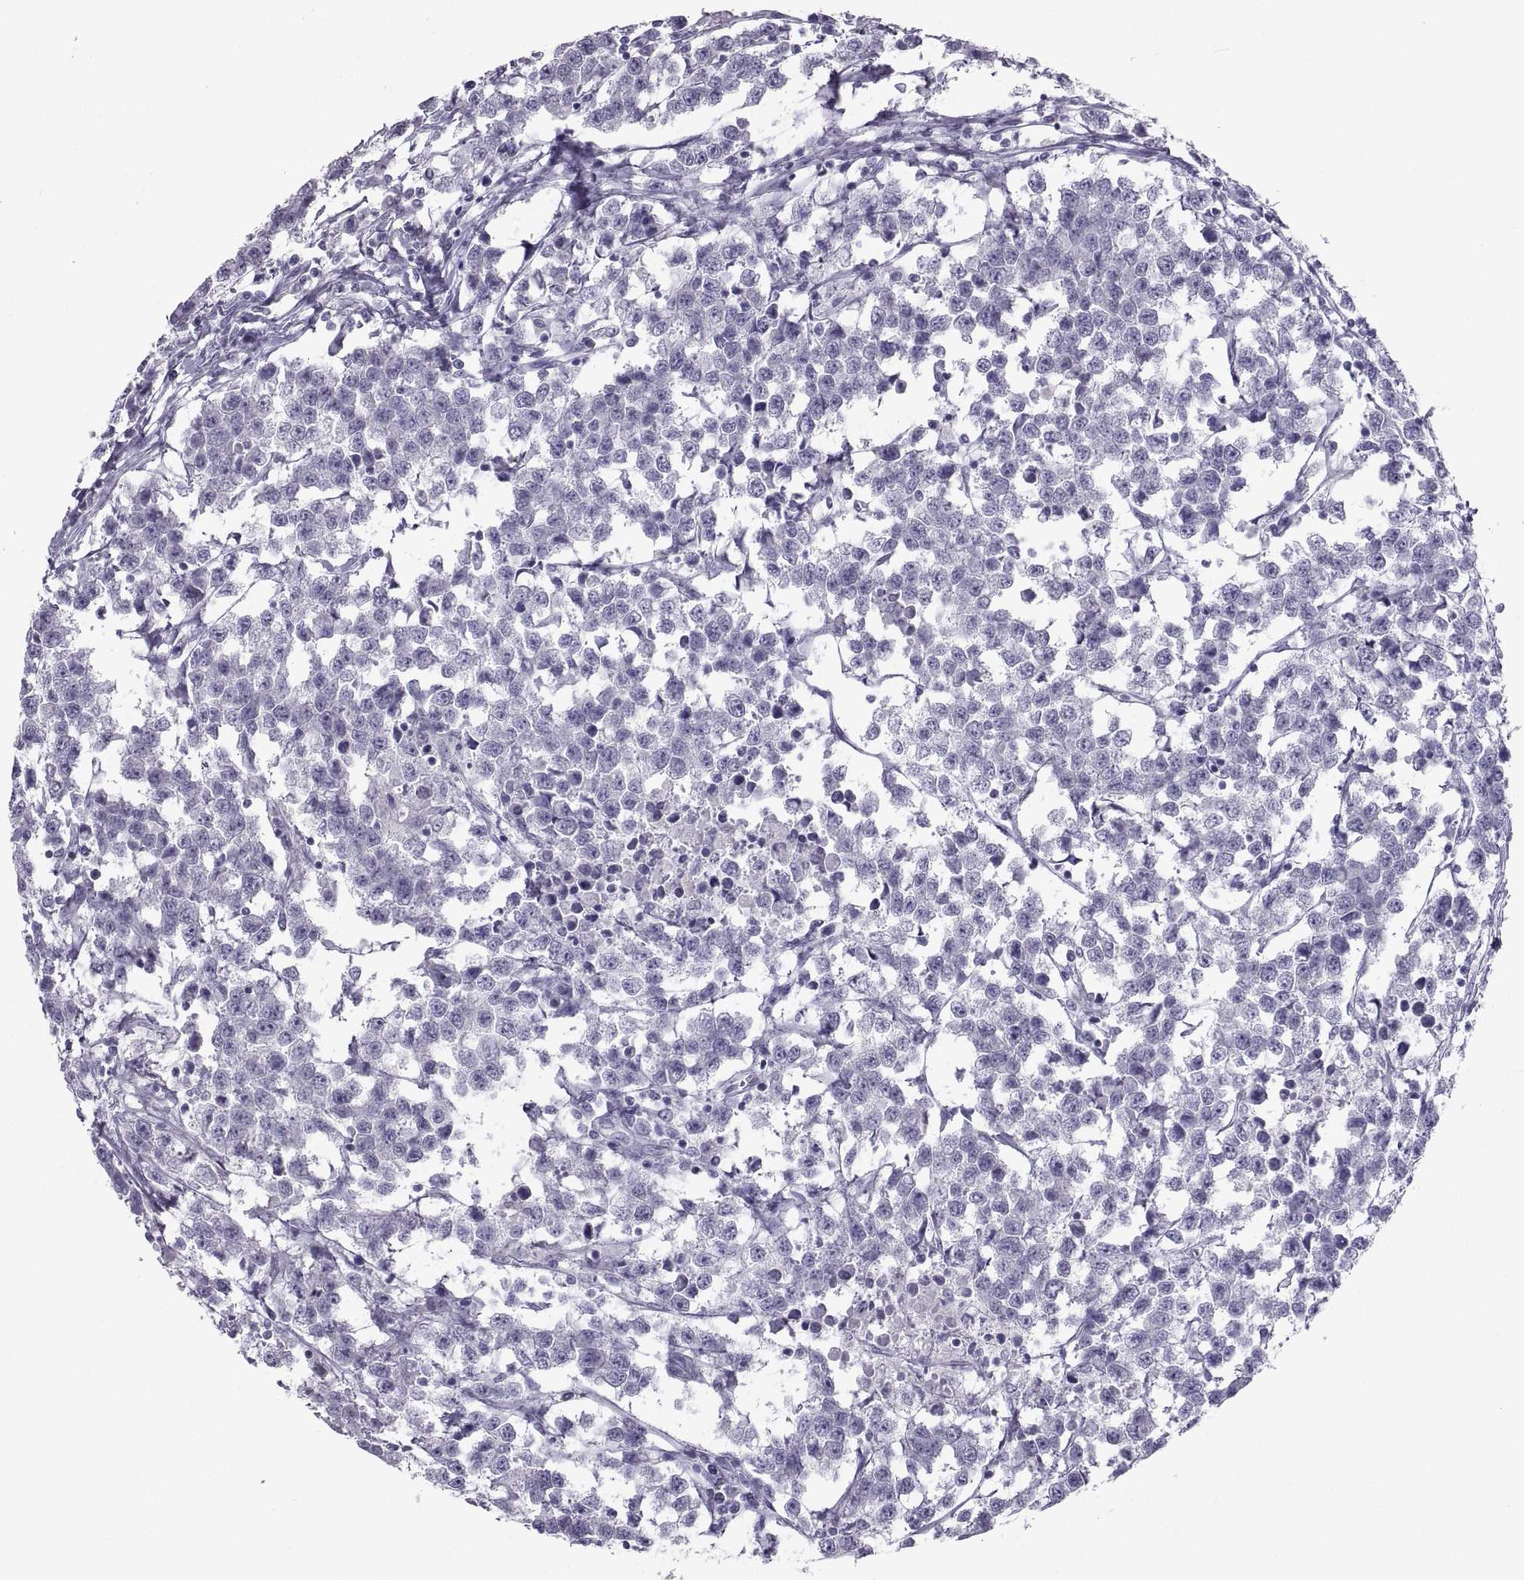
{"staining": {"intensity": "negative", "quantity": "none", "location": "none"}, "tissue": "testis cancer", "cell_type": "Tumor cells", "image_type": "cancer", "snomed": [{"axis": "morphology", "description": "Seminoma, NOS"}, {"axis": "topography", "description": "Testis"}], "caption": "There is no significant positivity in tumor cells of testis cancer (seminoma).", "gene": "PCSK1N", "patient": {"sex": "male", "age": 59}}